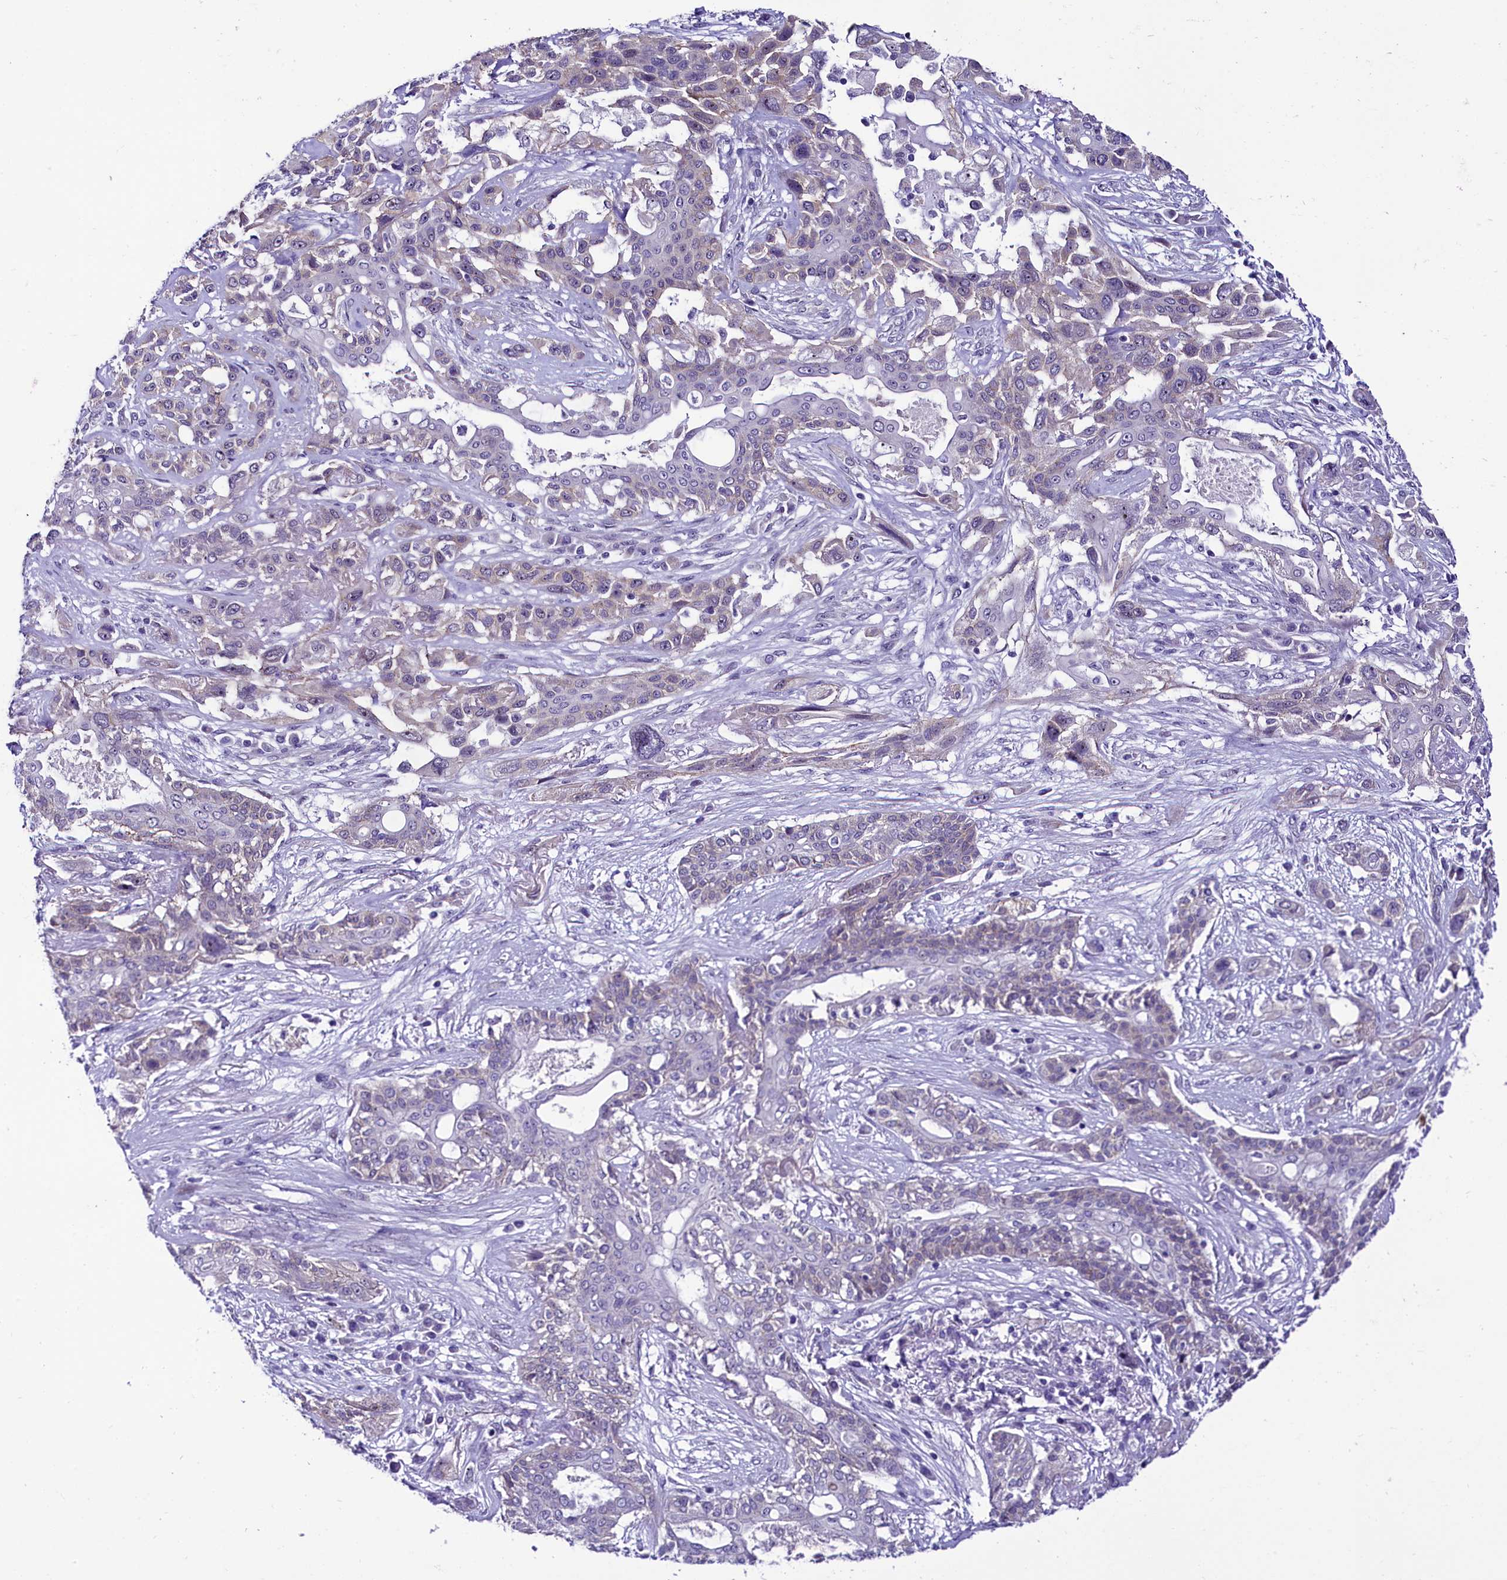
{"staining": {"intensity": "negative", "quantity": "none", "location": "none"}, "tissue": "lung cancer", "cell_type": "Tumor cells", "image_type": "cancer", "snomed": [{"axis": "morphology", "description": "Squamous cell carcinoma, NOS"}, {"axis": "topography", "description": "Lung"}], "caption": "The immunohistochemistry (IHC) image has no significant expression in tumor cells of lung squamous cell carcinoma tissue.", "gene": "CCDC106", "patient": {"sex": "female", "age": 70}}